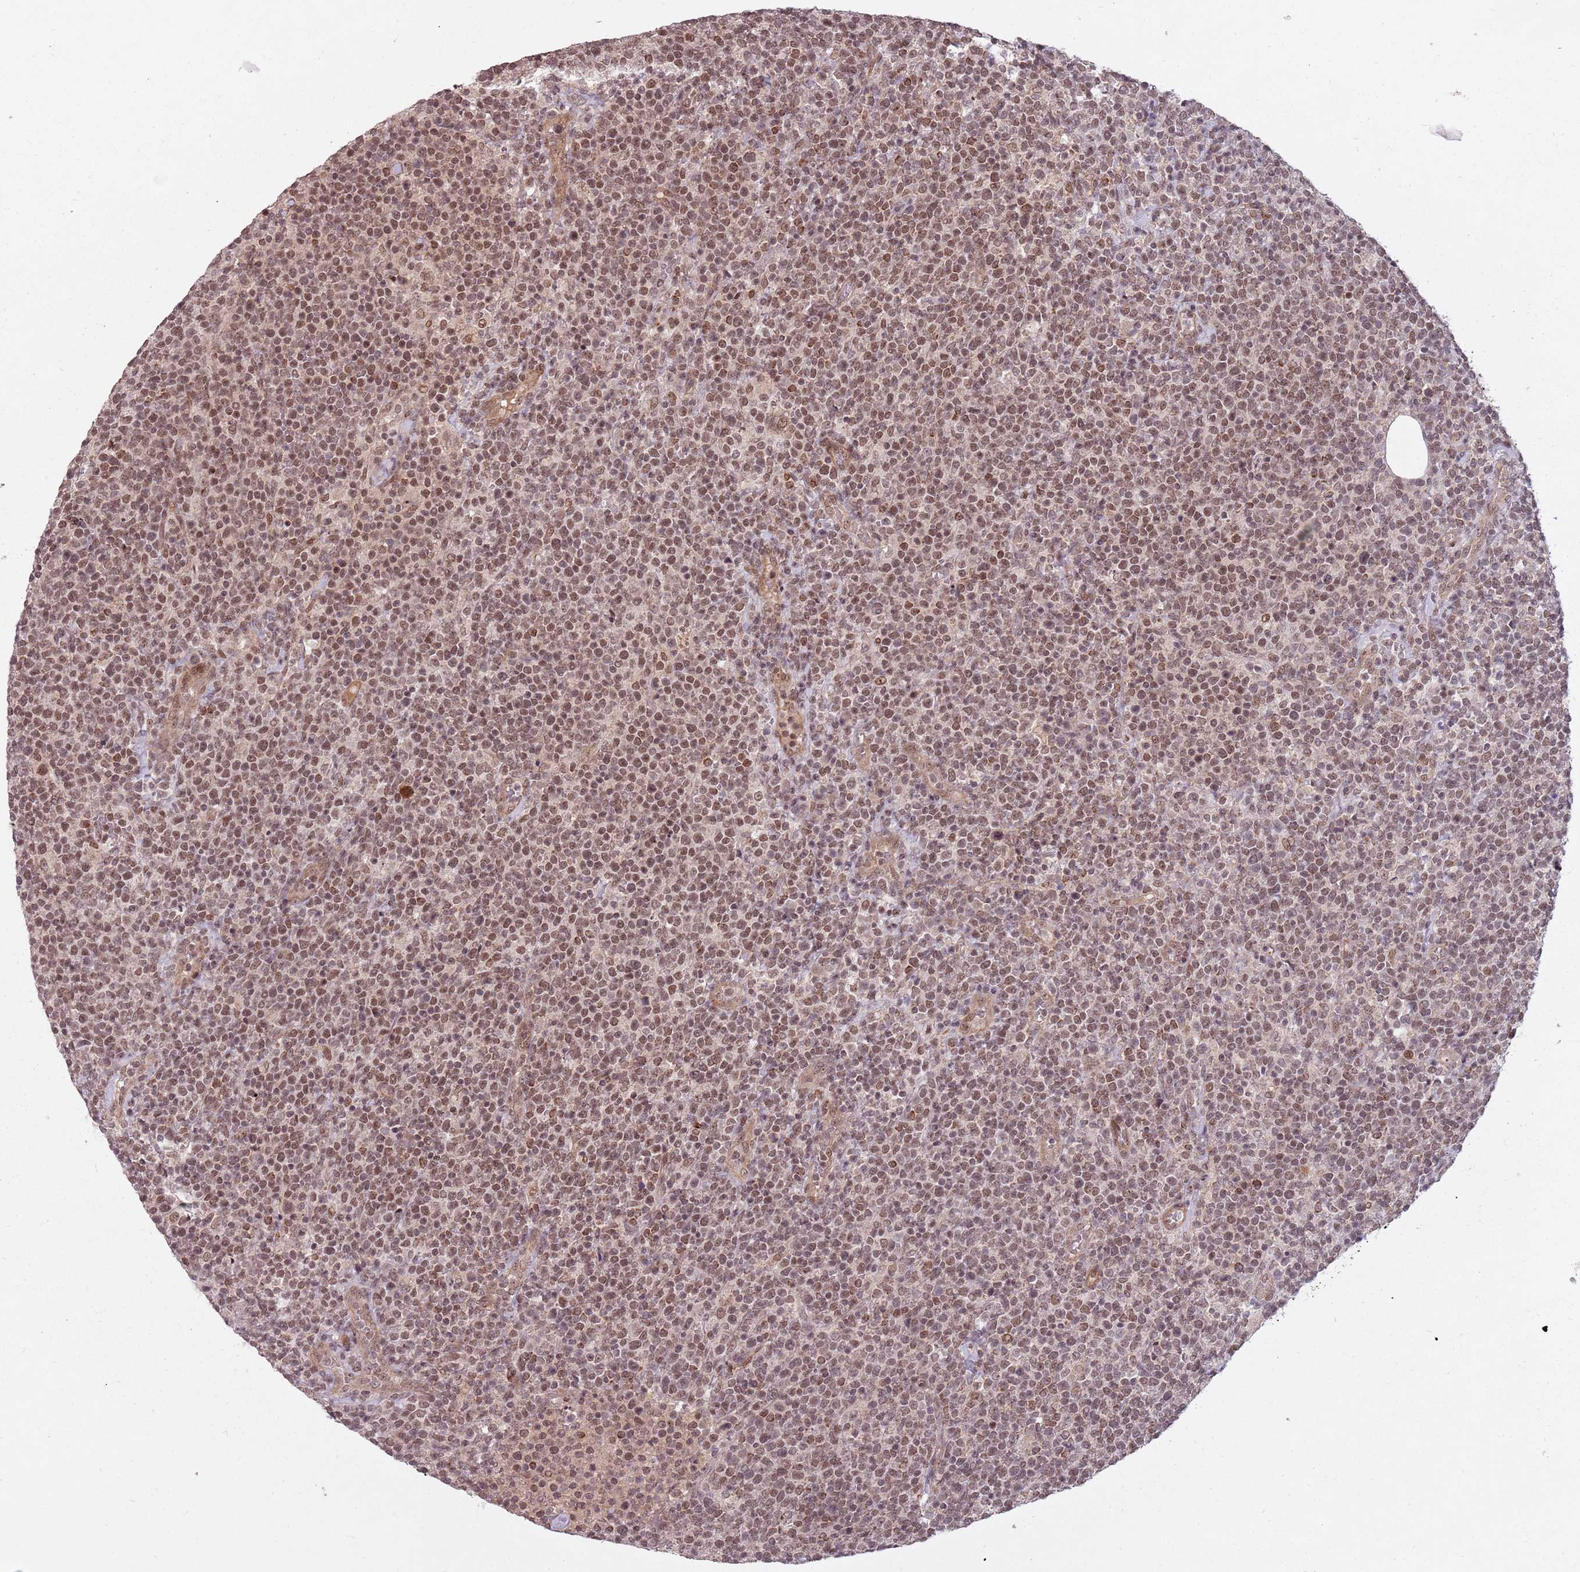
{"staining": {"intensity": "moderate", "quantity": ">75%", "location": "nuclear"}, "tissue": "lymphoma", "cell_type": "Tumor cells", "image_type": "cancer", "snomed": [{"axis": "morphology", "description": "Malignant lymphoma, non-Hodgkin's type, High grade"}, {"axis": "topography", "description": "Lymph node"}], "caption": "Moderate nuclear protein staining is present in approximately >75% of tumor cells in lymphoma.", "gene": "SUDS3", "patient": {"sex": "male", "age": 61}}